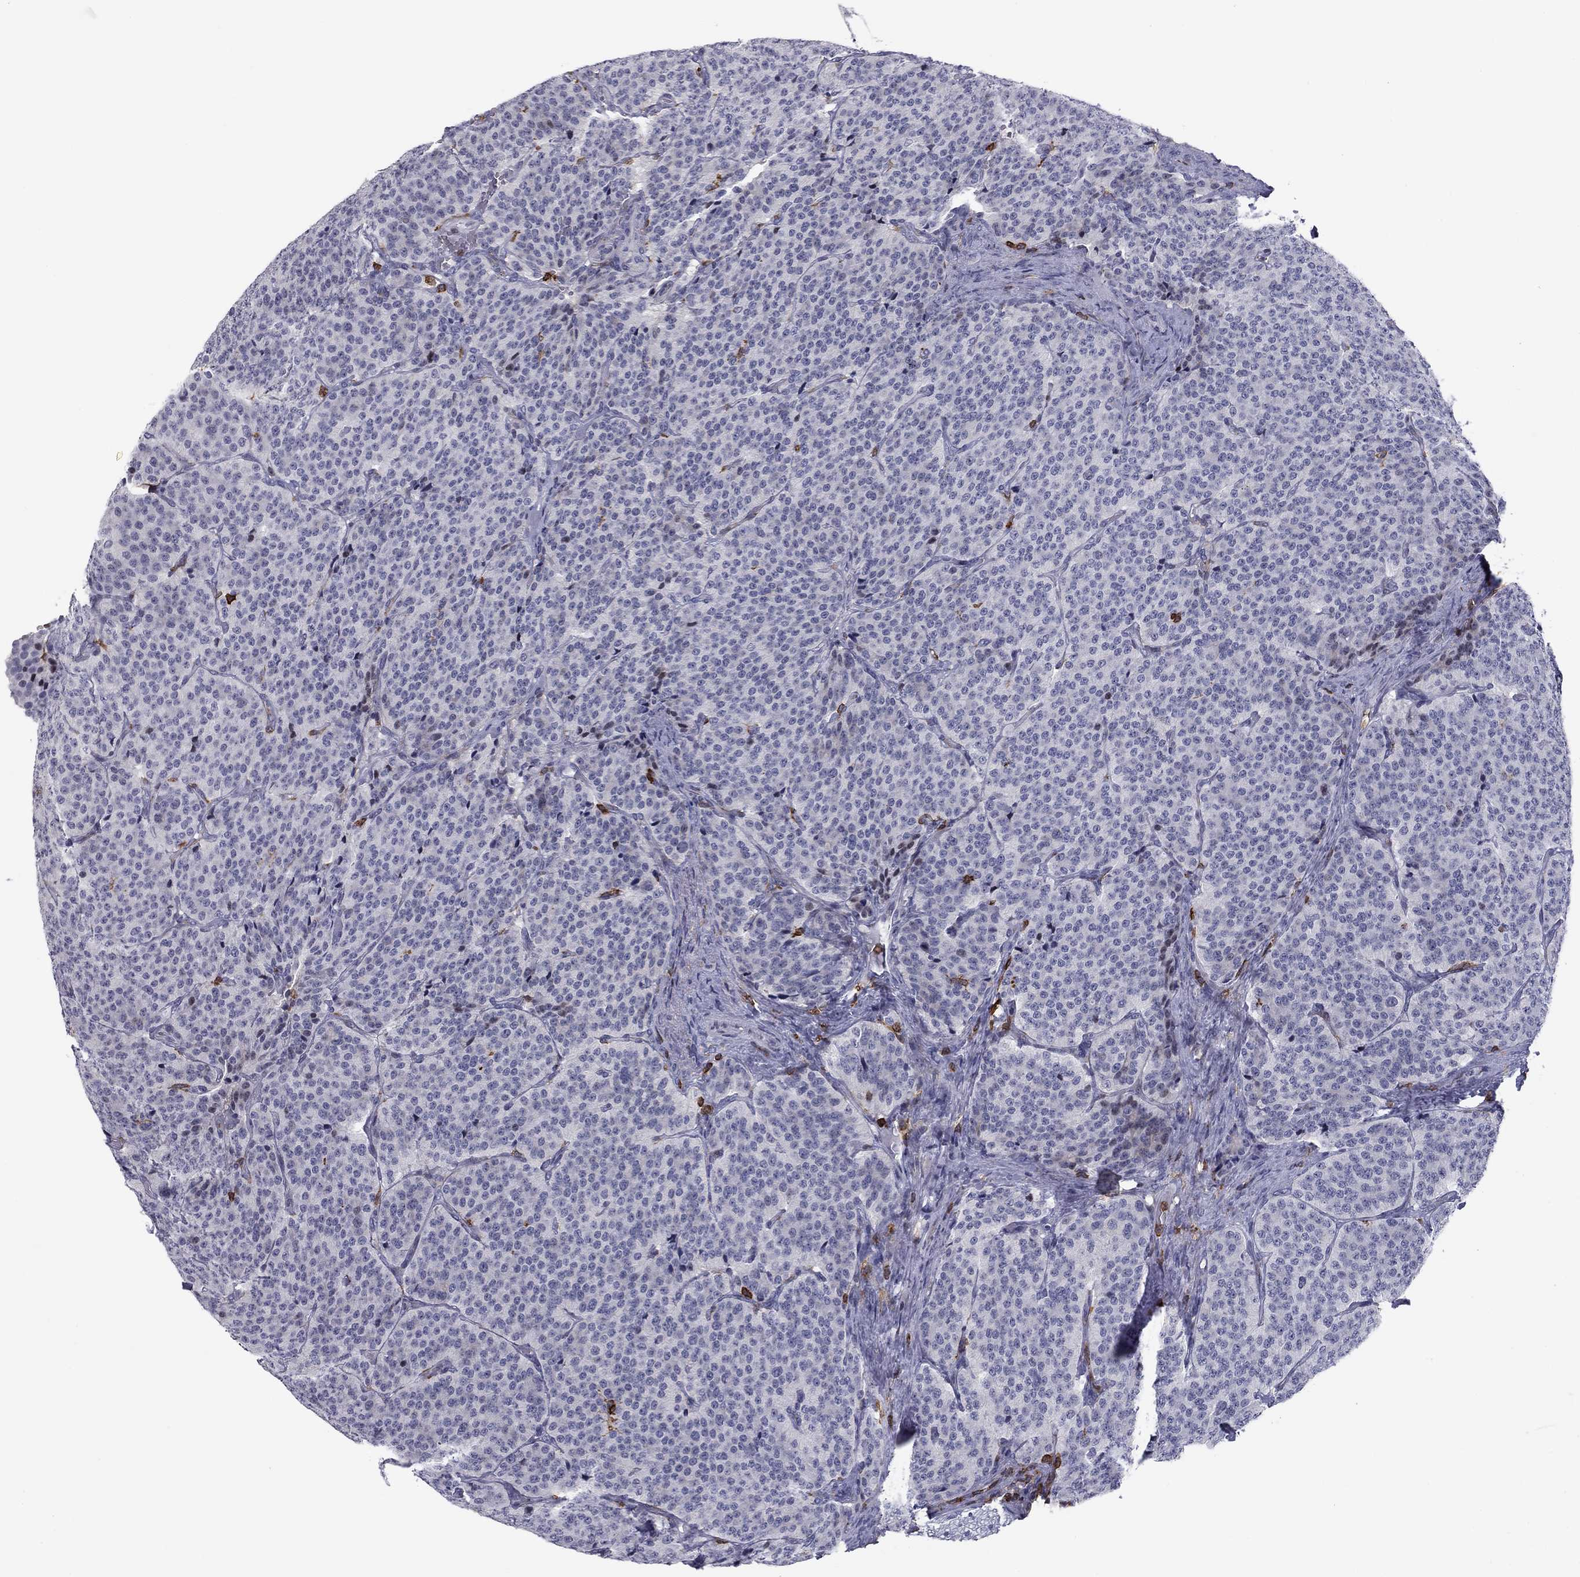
{"staining": {"intensity": "negative", "quantity": "none", "location": "none"}, "tissue": "carcinoid", "cell_type": "Tumor cells", "image_type": "cancer", "snomed": [{"axis": "morphology", "description": "Carcinoid, malignant, NOS"}, {"axis": "topography", "description": "Small intestine"}], "caption": "DAB immunohistochemical staining of human carcinoid shows no significant expression in tumor cells. (Immunohistochemistry (ihc), brightfield microscopy, high magnification).", "gene": "ARHGAP27", "patient": {"sex": "female", "age": 58}}